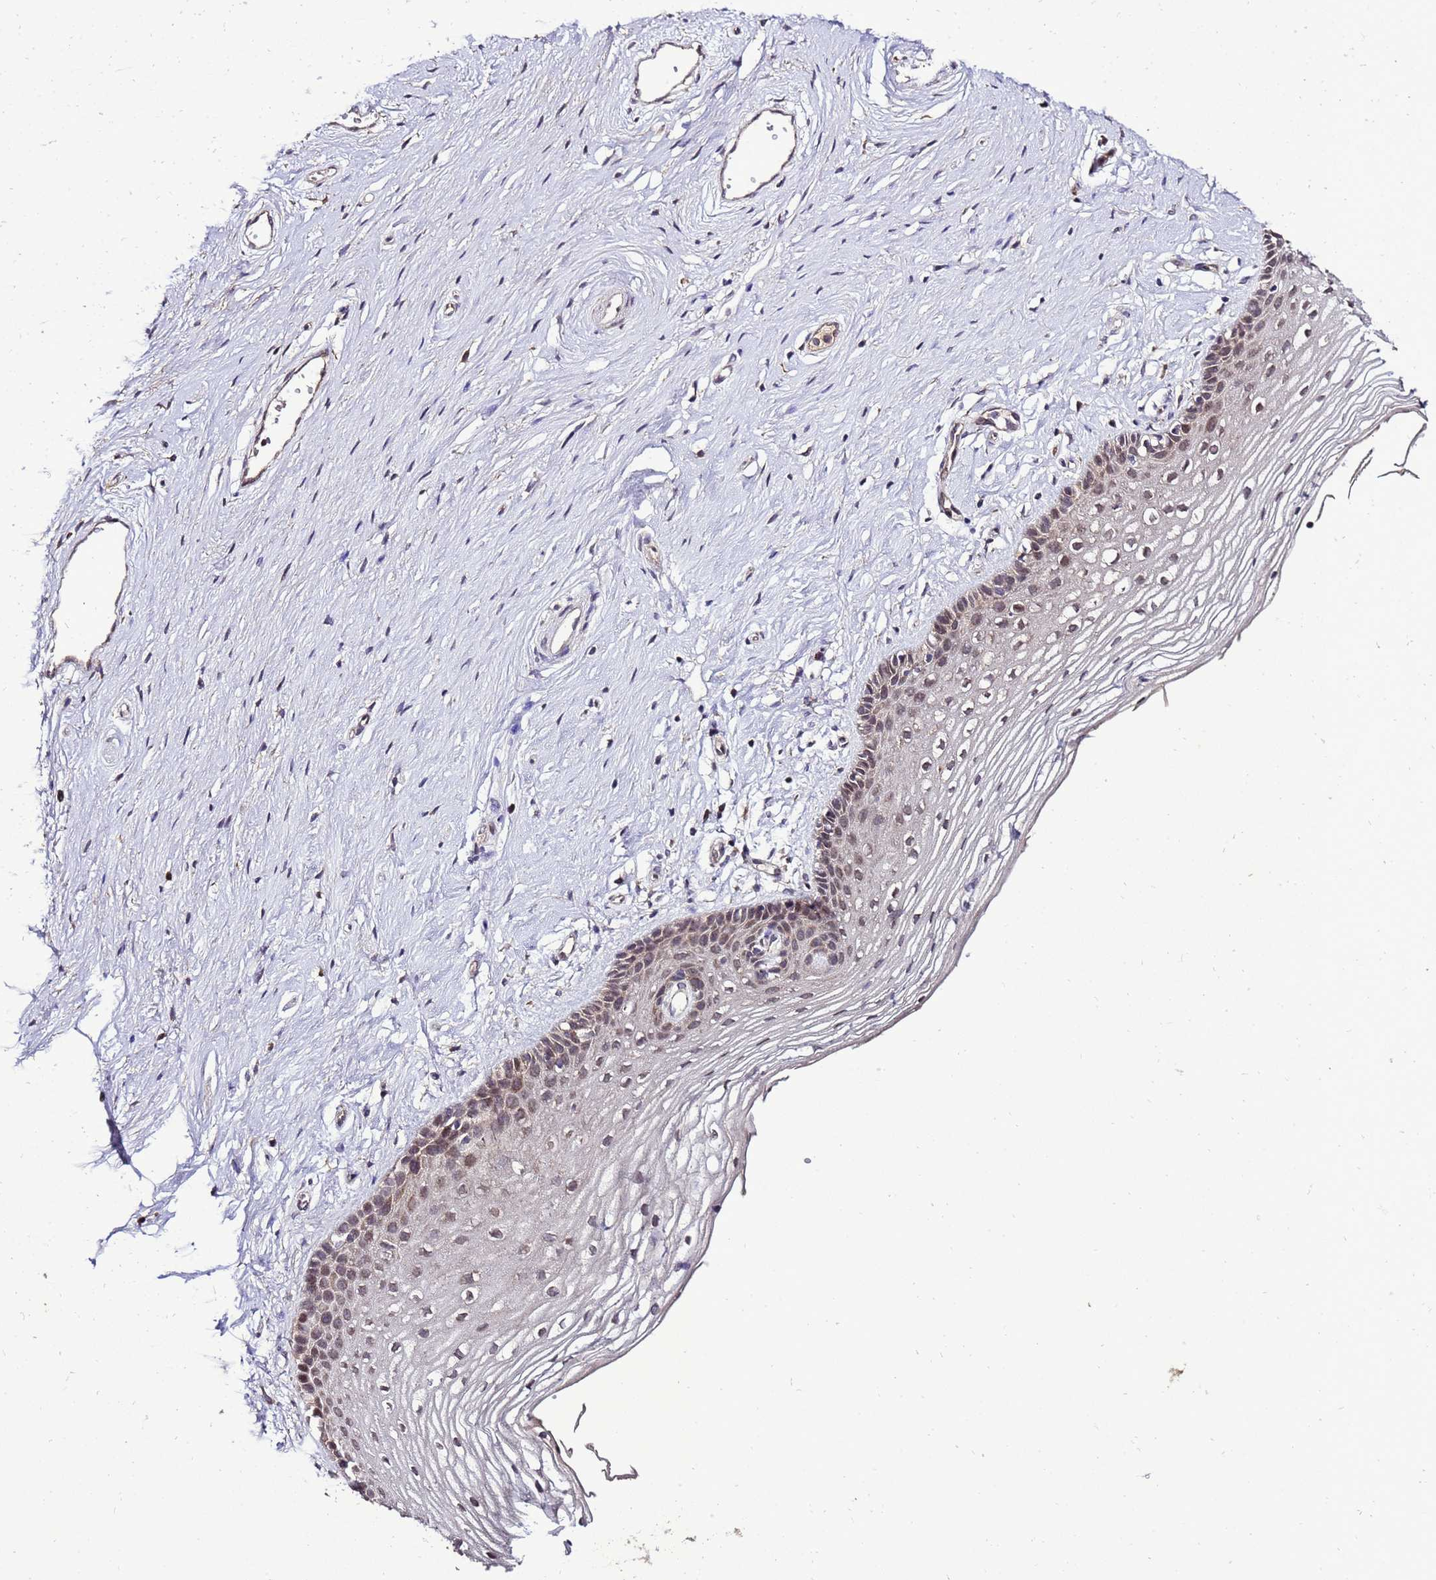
{"staining": {"intensity": "moderate", "quantity": "25%-75%", "location": "cytoplasmic/membranous"}, "tissue": "vagina", "cell_type": "Squamous epithelial cells", "image_type": "normal", "snomed": [{"axis": "morphology", "description": "Normal tissue, NOS"}, {"axis": "topography", "description": "Vagina"}], "caption": "Protein expression analysis of normal vagina demonstrates moderate cytoplasmic/membranous expression in approximately 25%-75% of squamous epithelial cells. The protein is stained brown, and the nuclei are stained in blue (DAB IHC with brightfield microscopy, high magnification).", "gene": "ZNF329", "patient": {"sex": "female", "age": 46}}